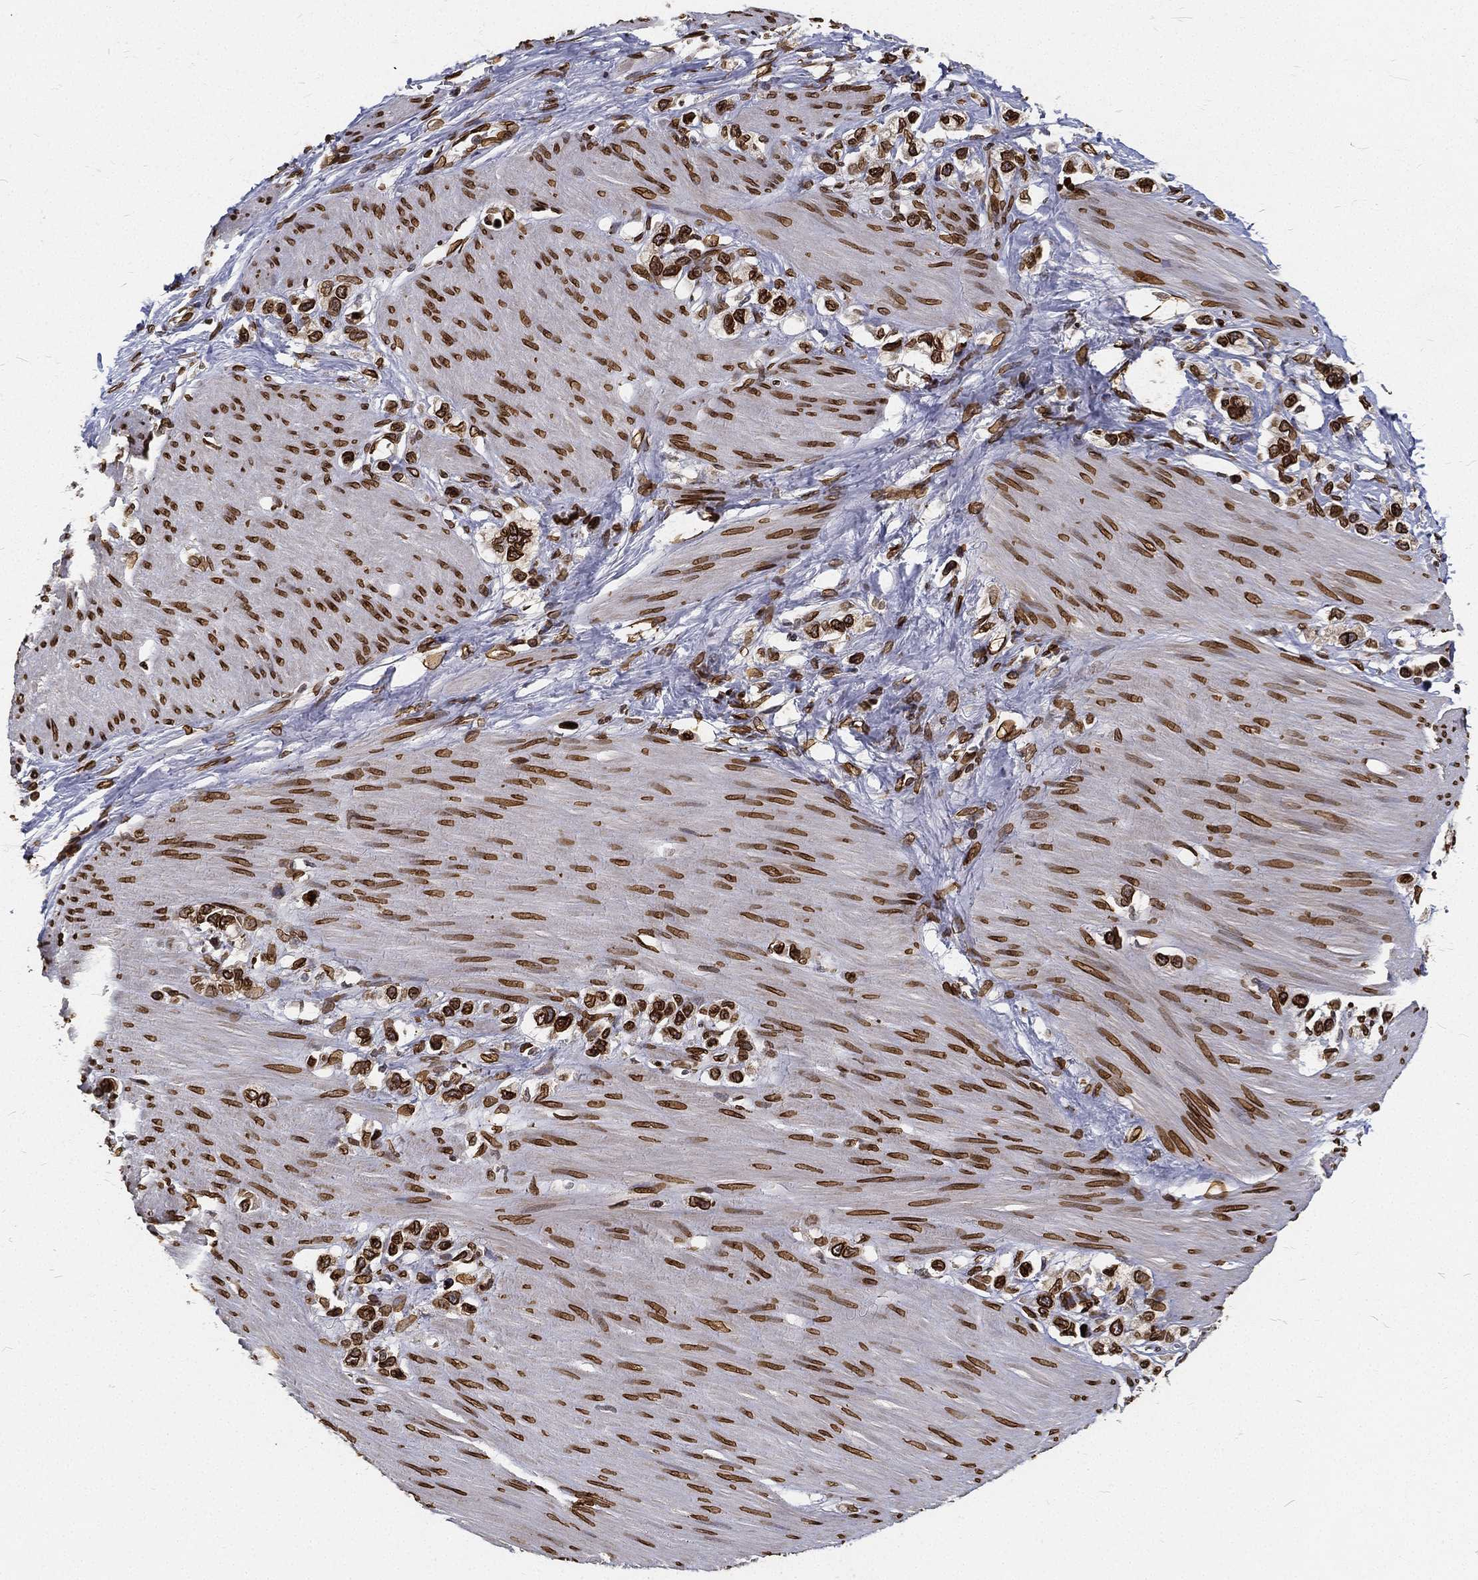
{"staining": {"intensity": "strong", "quantity": ">75%", "location": "cytoplasmic/membranous,nuclear"}, "tissue": "stomach cancer", "cell_type": "Tumor cells", "image_type": "cancer", "snomed": [{"axis": "morphology", "description": "Normal tissue, NOS"}, {"axis": "morphology", "description": "Adenocarcinoma, NOS"}, {"axis": "morphology", "description": "Adenocarcinoma, High grade"}, {"axis": "topography", "description": "Stomach, upper"}, {"axis": "topography", "description": "Stomach"}], "caption": "Adenocarcinoma (stomach) stained with DAB immunohistochemistry displays high levels of strong cytoplasmic/membranous and nuclear expression in approximately >75% of tumor cells.", "gene": "PALB2", "patient": {"sex": "female", "age": 65}}